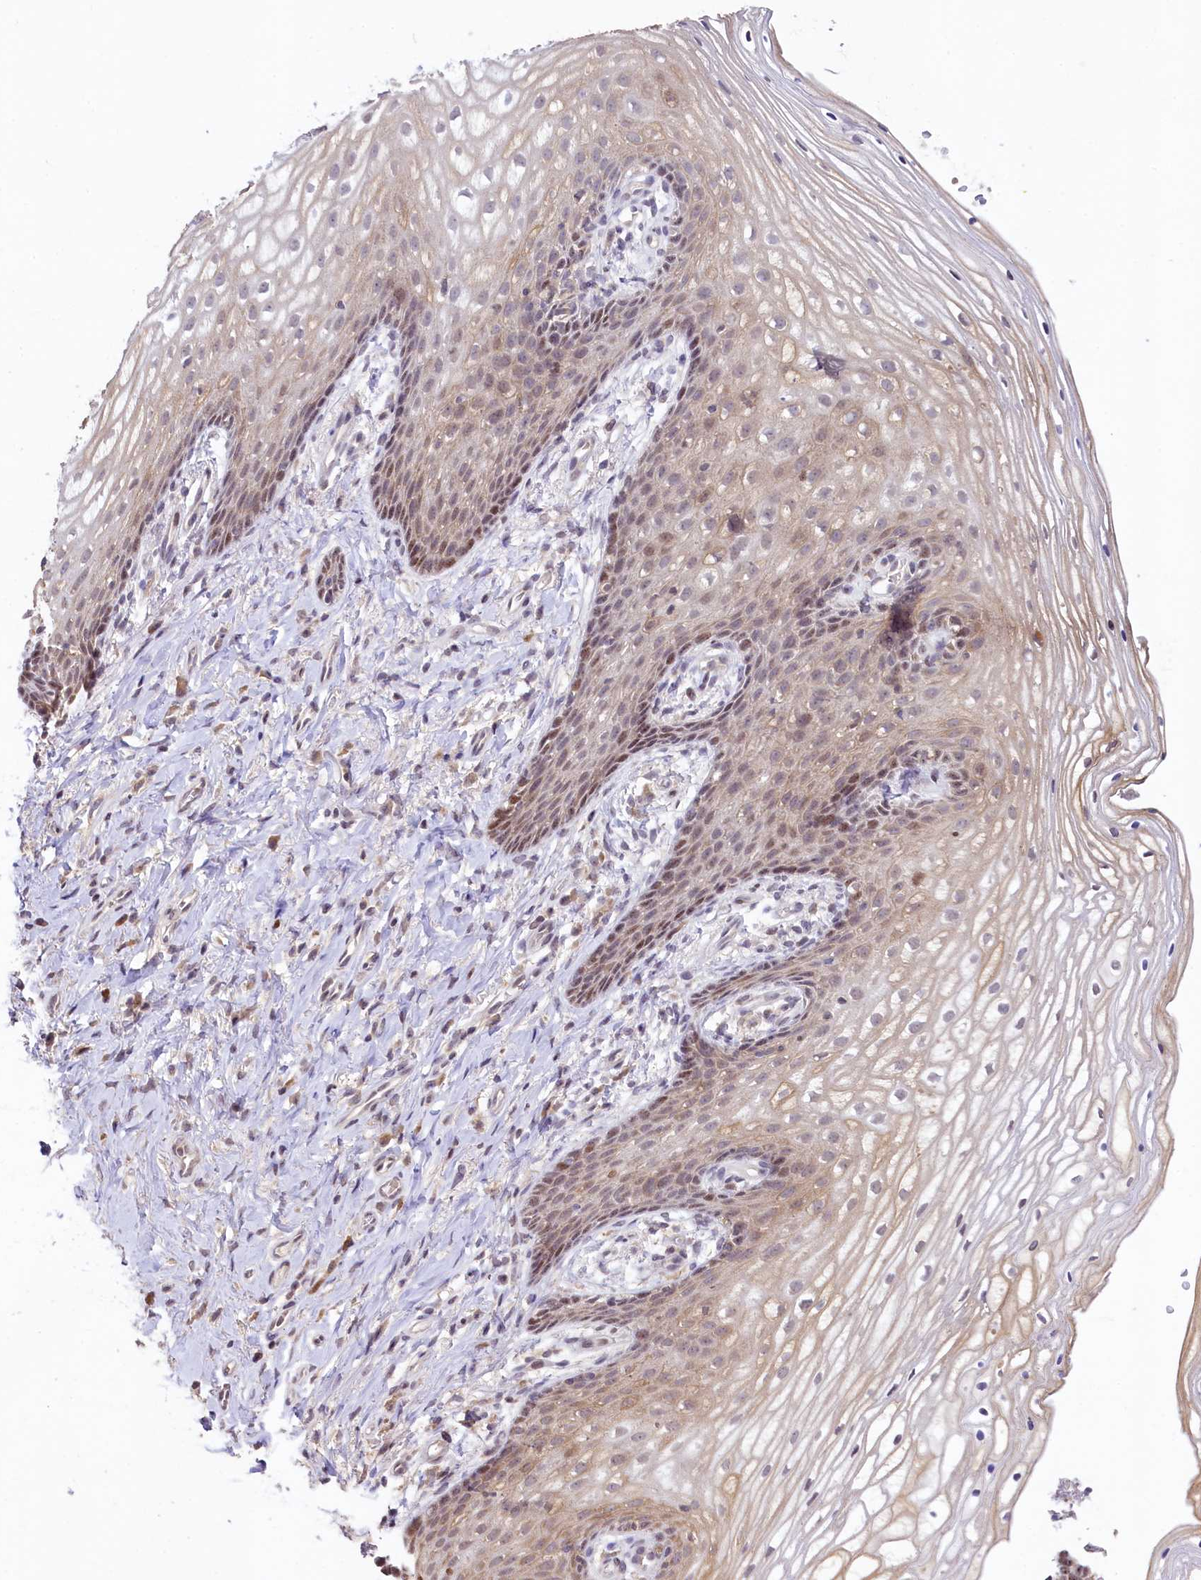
{"staining": {"intensity": "weak", "quantity": "25%-75%", "location": "cytoplasmic/membranous,nuclear"}, "tissue": "vagina", "cell_type": "Squamous epithelial cells", "image_type": "normal", "snomed": [{"axis": "morphology", "description": "Normal tissue, NOS"}, {"axis": "topography", "description": "Vagina"}], "caption": "A high-resolution image shows immunohistochemistry (IHC) staining of benign vagina, which shows weak cytoplasmic/membranous,nuclear positivity in approximately 25%-75% of squamous epithelial cells. Using DAB (3,3'-diaminobenzidine) (brown) and hematoxylin (blue) stains, captured at high magnification using brightfield microscopy.", "gene": "RBBP8", "patient": {"sex": "female", "age": 60}}